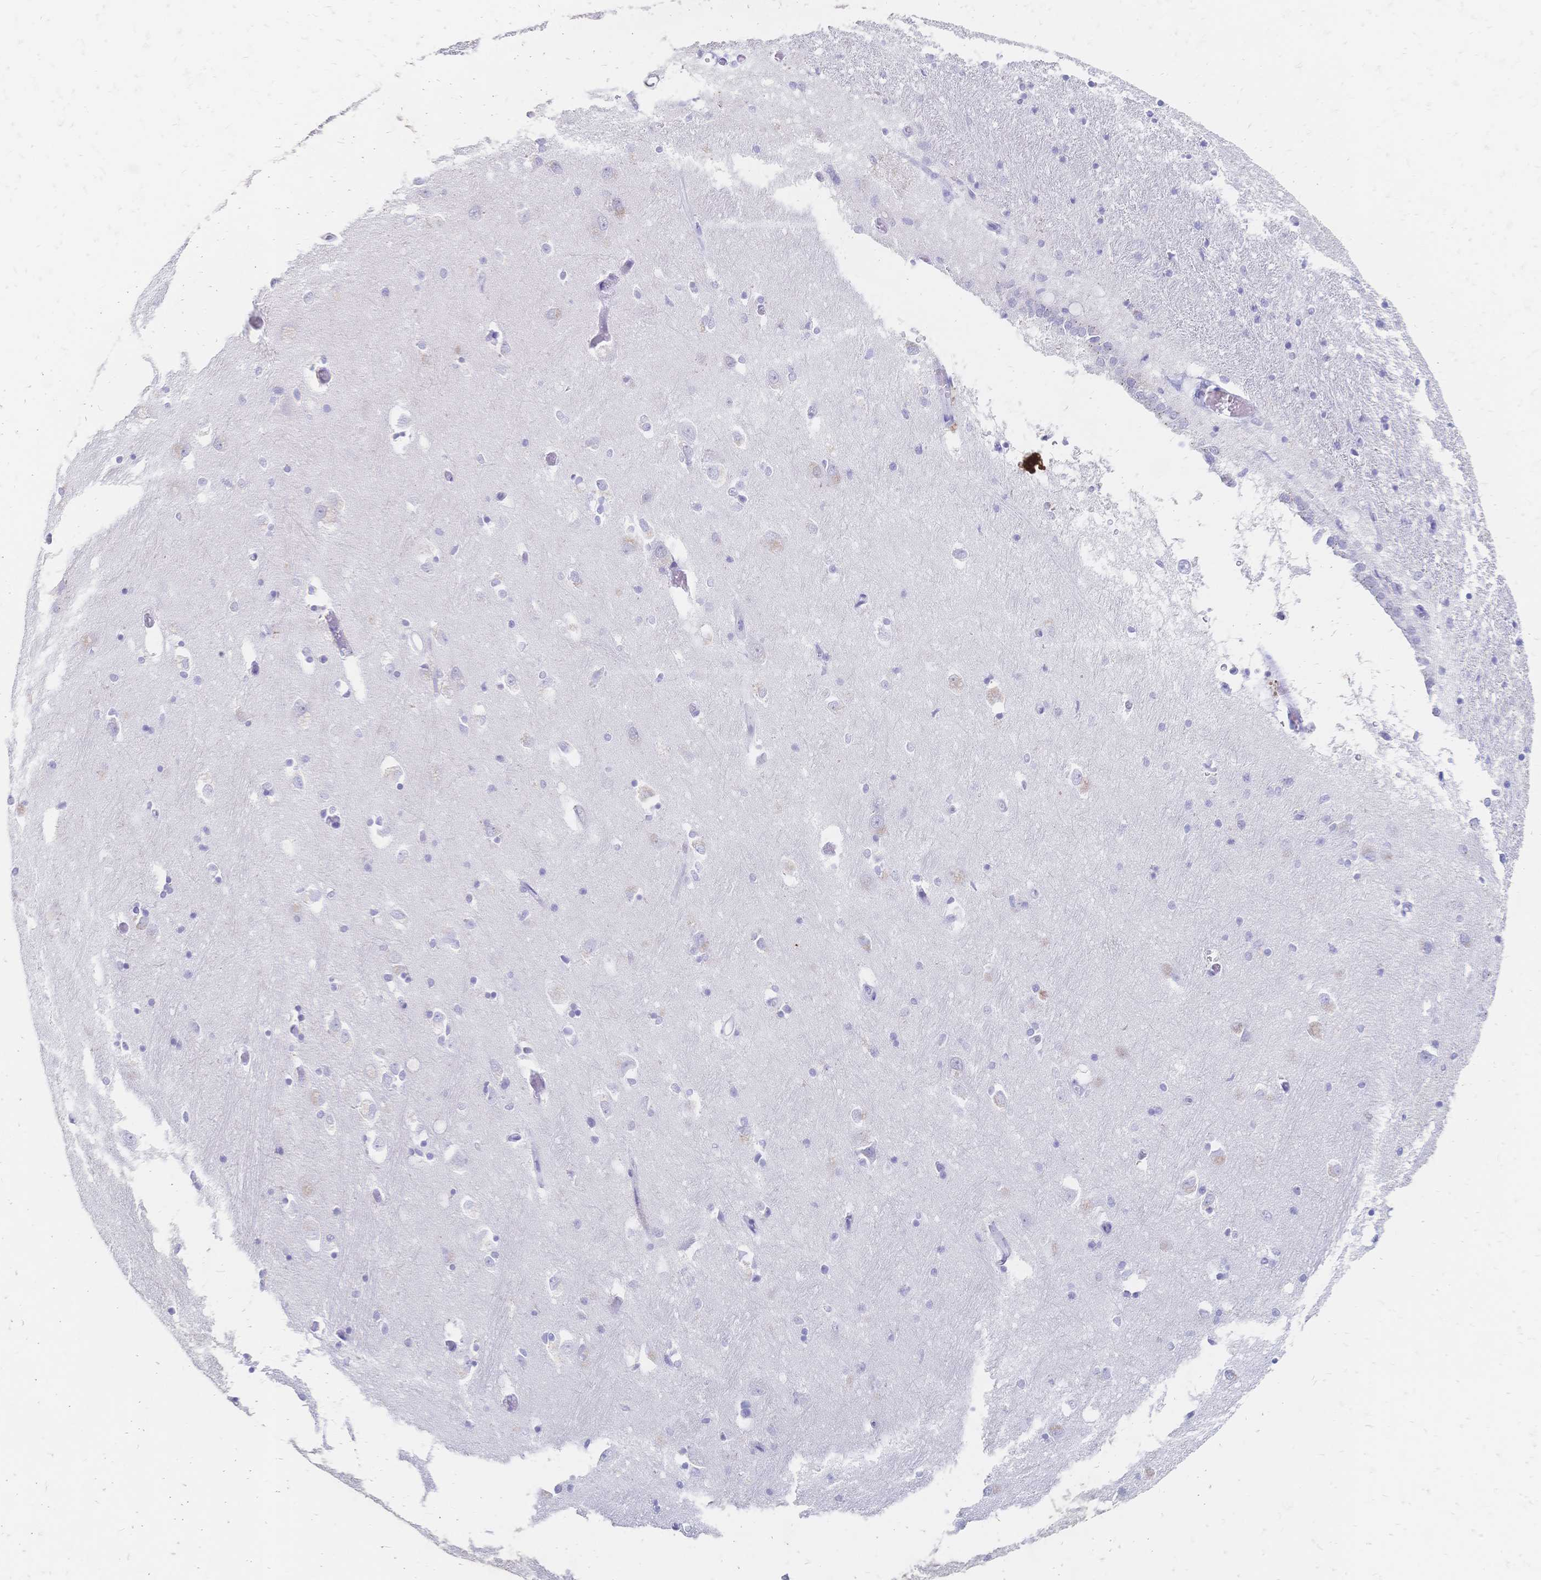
{"staining": {"intensity": "negative", "quantity": "none", "location": "none"}, "tissue": "caudate", "cell_type": "Glial cells", "image_type": "normal", "snomed": [{"axis": "morphology", "description": "Normal tissue, NOS"}, {"axis": "topography", "description": "Lateral ventricle wall"}, {"axis": "topography", "description": "Hippocampus"}], "caption": "IHC histopathology image of benign caudate: caudate stained with DAB shows no significant protein staining in glial cells. Nuclei are stained in blue.", "gene": "PSORS1C2", "patient": {"sex": "female", "age": 63}}